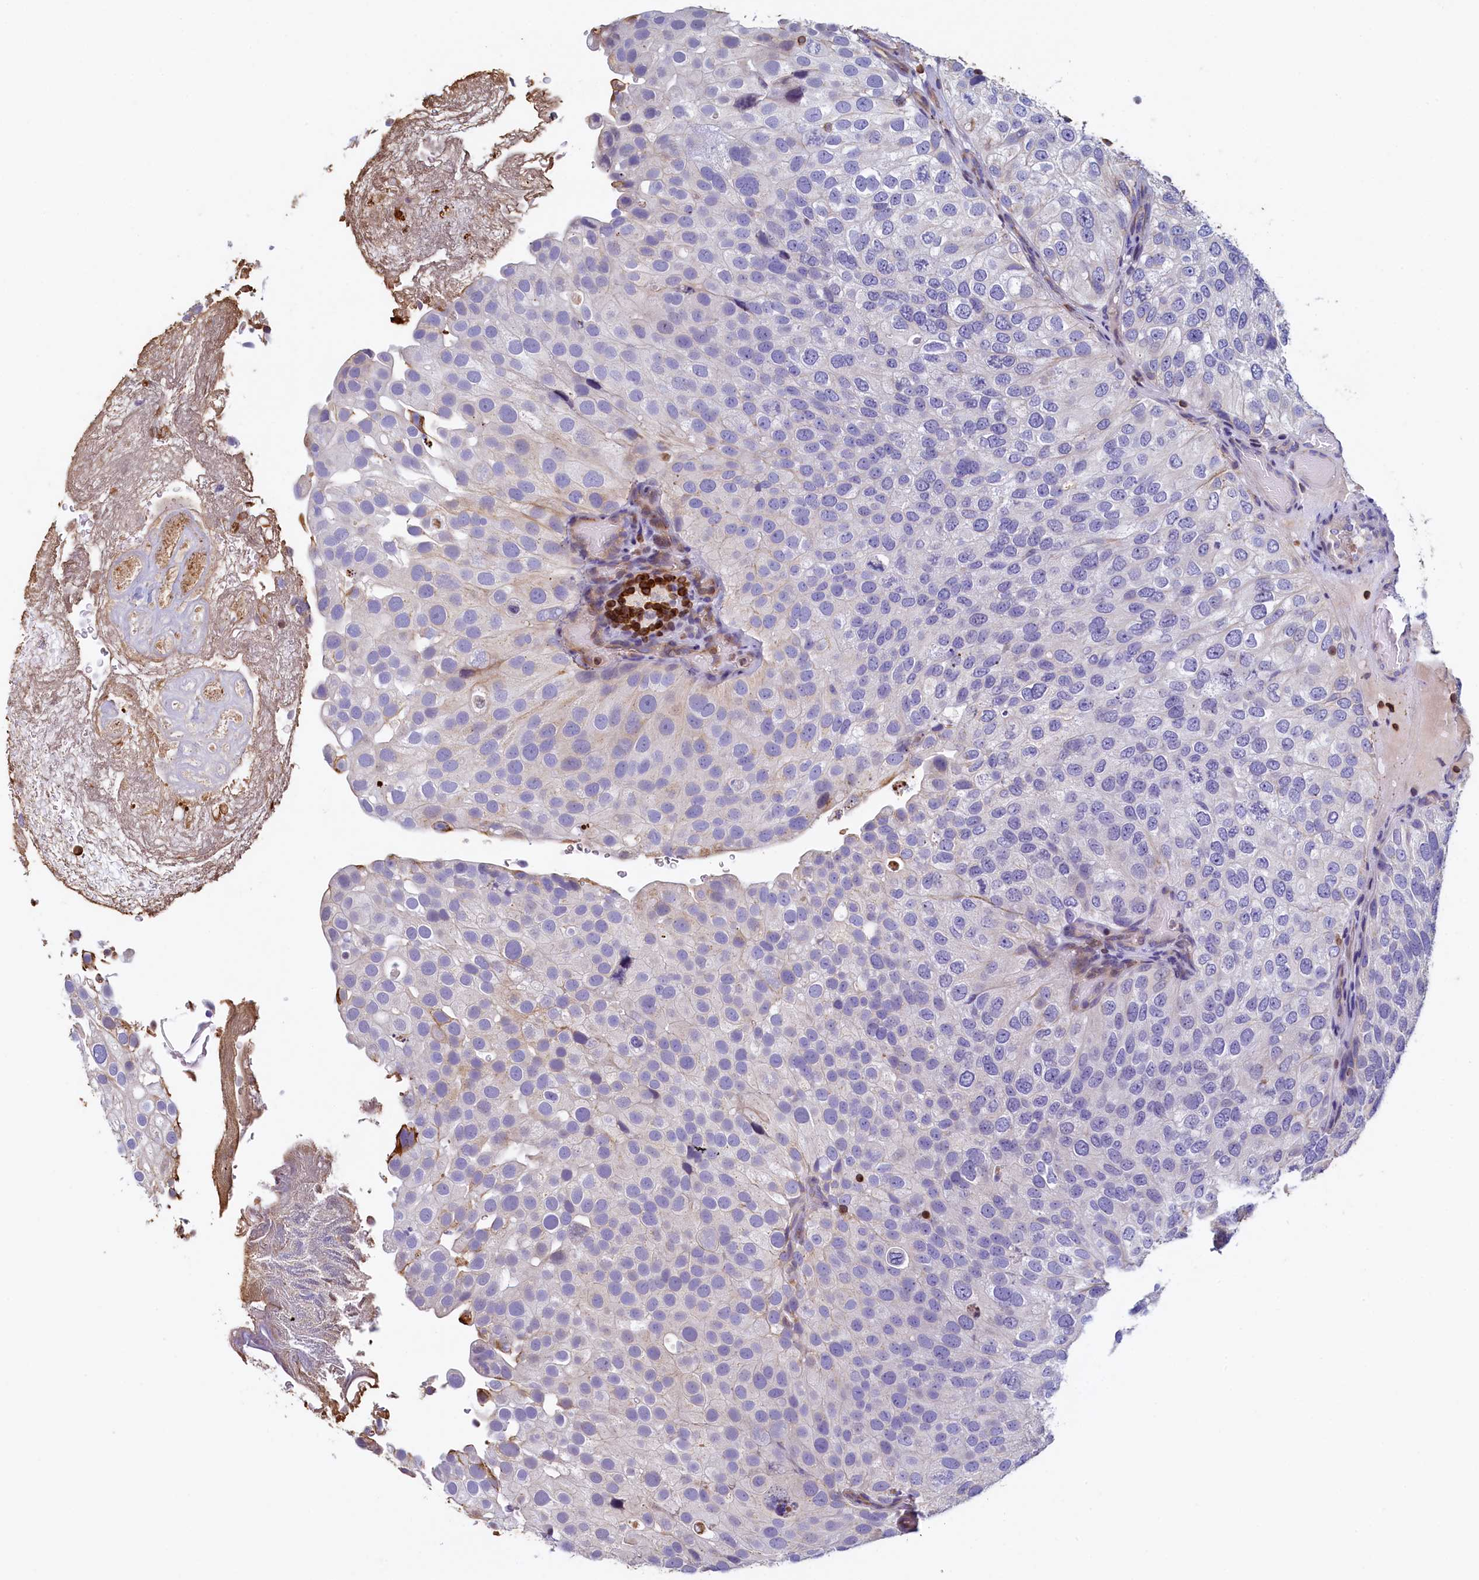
{"staining": {"intensity": "negative", "quantity": "none", "location": "none"}, "tissue": "urothelial cancer", "cell_type": "Tumor cells", "image_type": "cancer", "snomed": [{"axis": "morphology", "description": "Urothelial carcinoma, Low grade"}, {"axis": "topography", "description": "Urinary bladder"}], "caption": "Low-grade urothelial carcinoma stained for a protein using IHC demonstrates no positivity tumor cells.", "gene": "TRAF3IP3", "patient": {"sex": "male", "age": 78}}